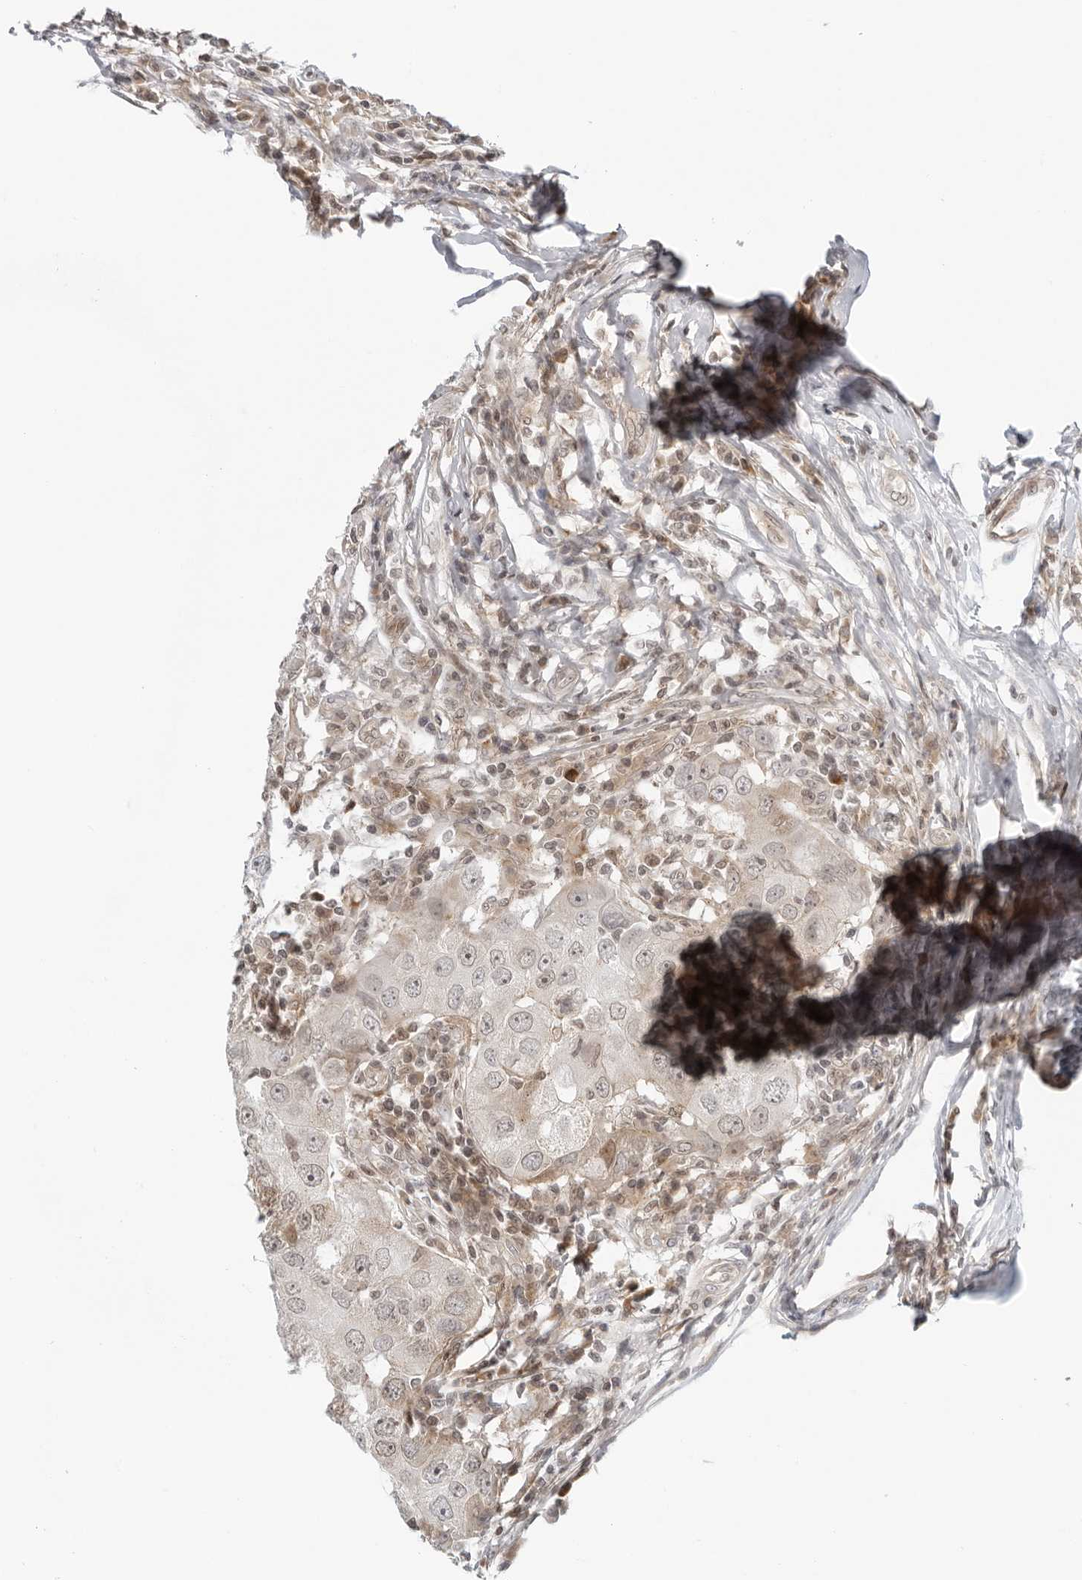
{"staining": {"intensity": "negative", "quantity": "none", "location": "none"}, "tissue": "breast cancer", "cell_type": "Tumor cells", "image_type": "cancer", "snomed": [{"axis": "morphology", "description": "Duct carcinoma"}, {"axis": "topography", "description": "Breast"}], "caption": "Immunohistochemistry (IHC) photomicrograph of neoplastic tissue: breast invasive ductal carcinoma stained with DAB shows no significant protein positivity in tumor cells. Brightfield microscopy of IHC stained with DAB (3,3'-diaminobenzidine) (brown) and hematoxylin (blue), captured at high magnification.", "gene": "SUGCT", "patient": {"sex": "female", "age": 27}}